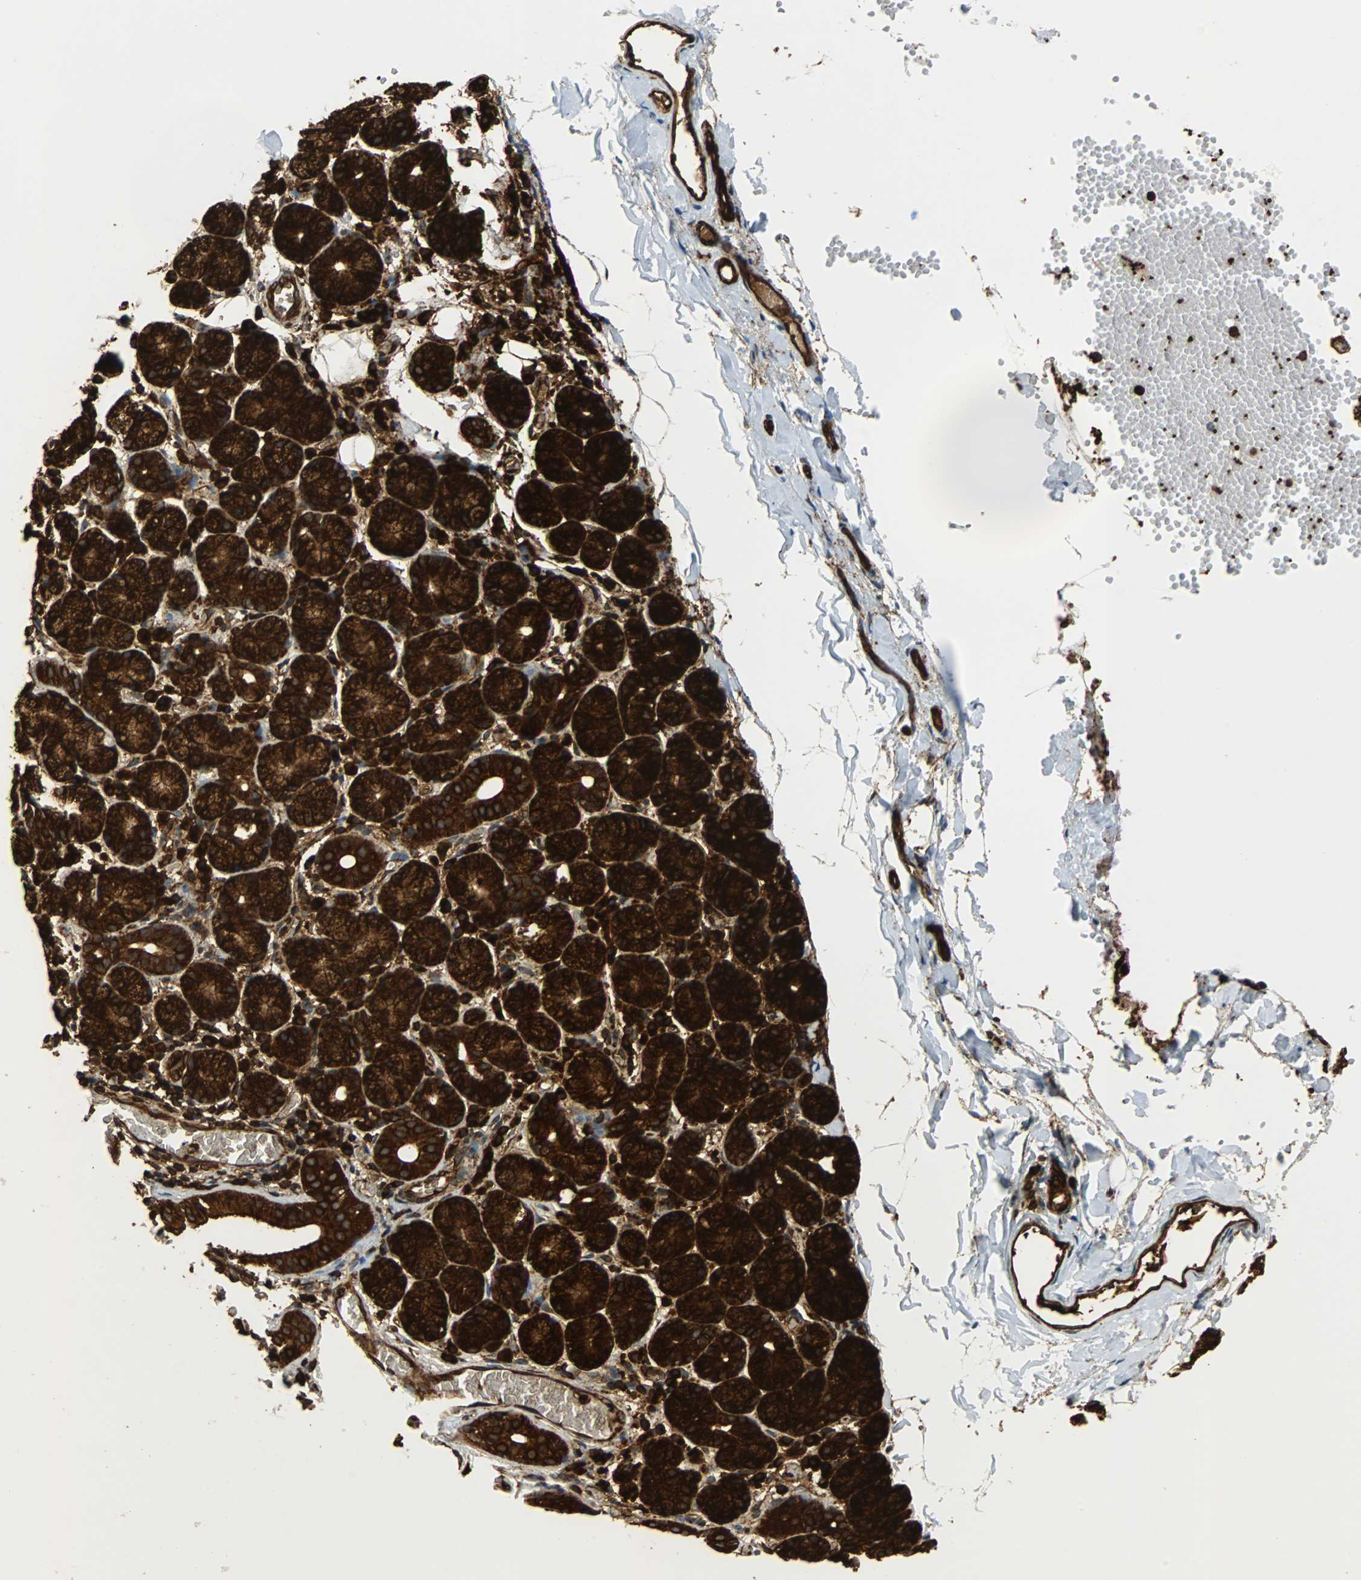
{"staining": {"intensity": "strong", "quantity": ">75%", "location": "cytoplasmic/membranous"}, "tissue": "salivary gland", "cell_type": "Glandular cells", "image_type": "normal", "snomed": [{"axis": "morphology", "description": "Normal tissue, NOS"}, {"axis": "topography", "description": "Salivary gland"}], "caption": "Strong cytoplasmic/membranous positivity for a protein is present in about >75% of glandular cells of unremarkable salivary gland using IHC.", "gene": "TUBA4A", "patient": {"sex": "female", "age": 24}}